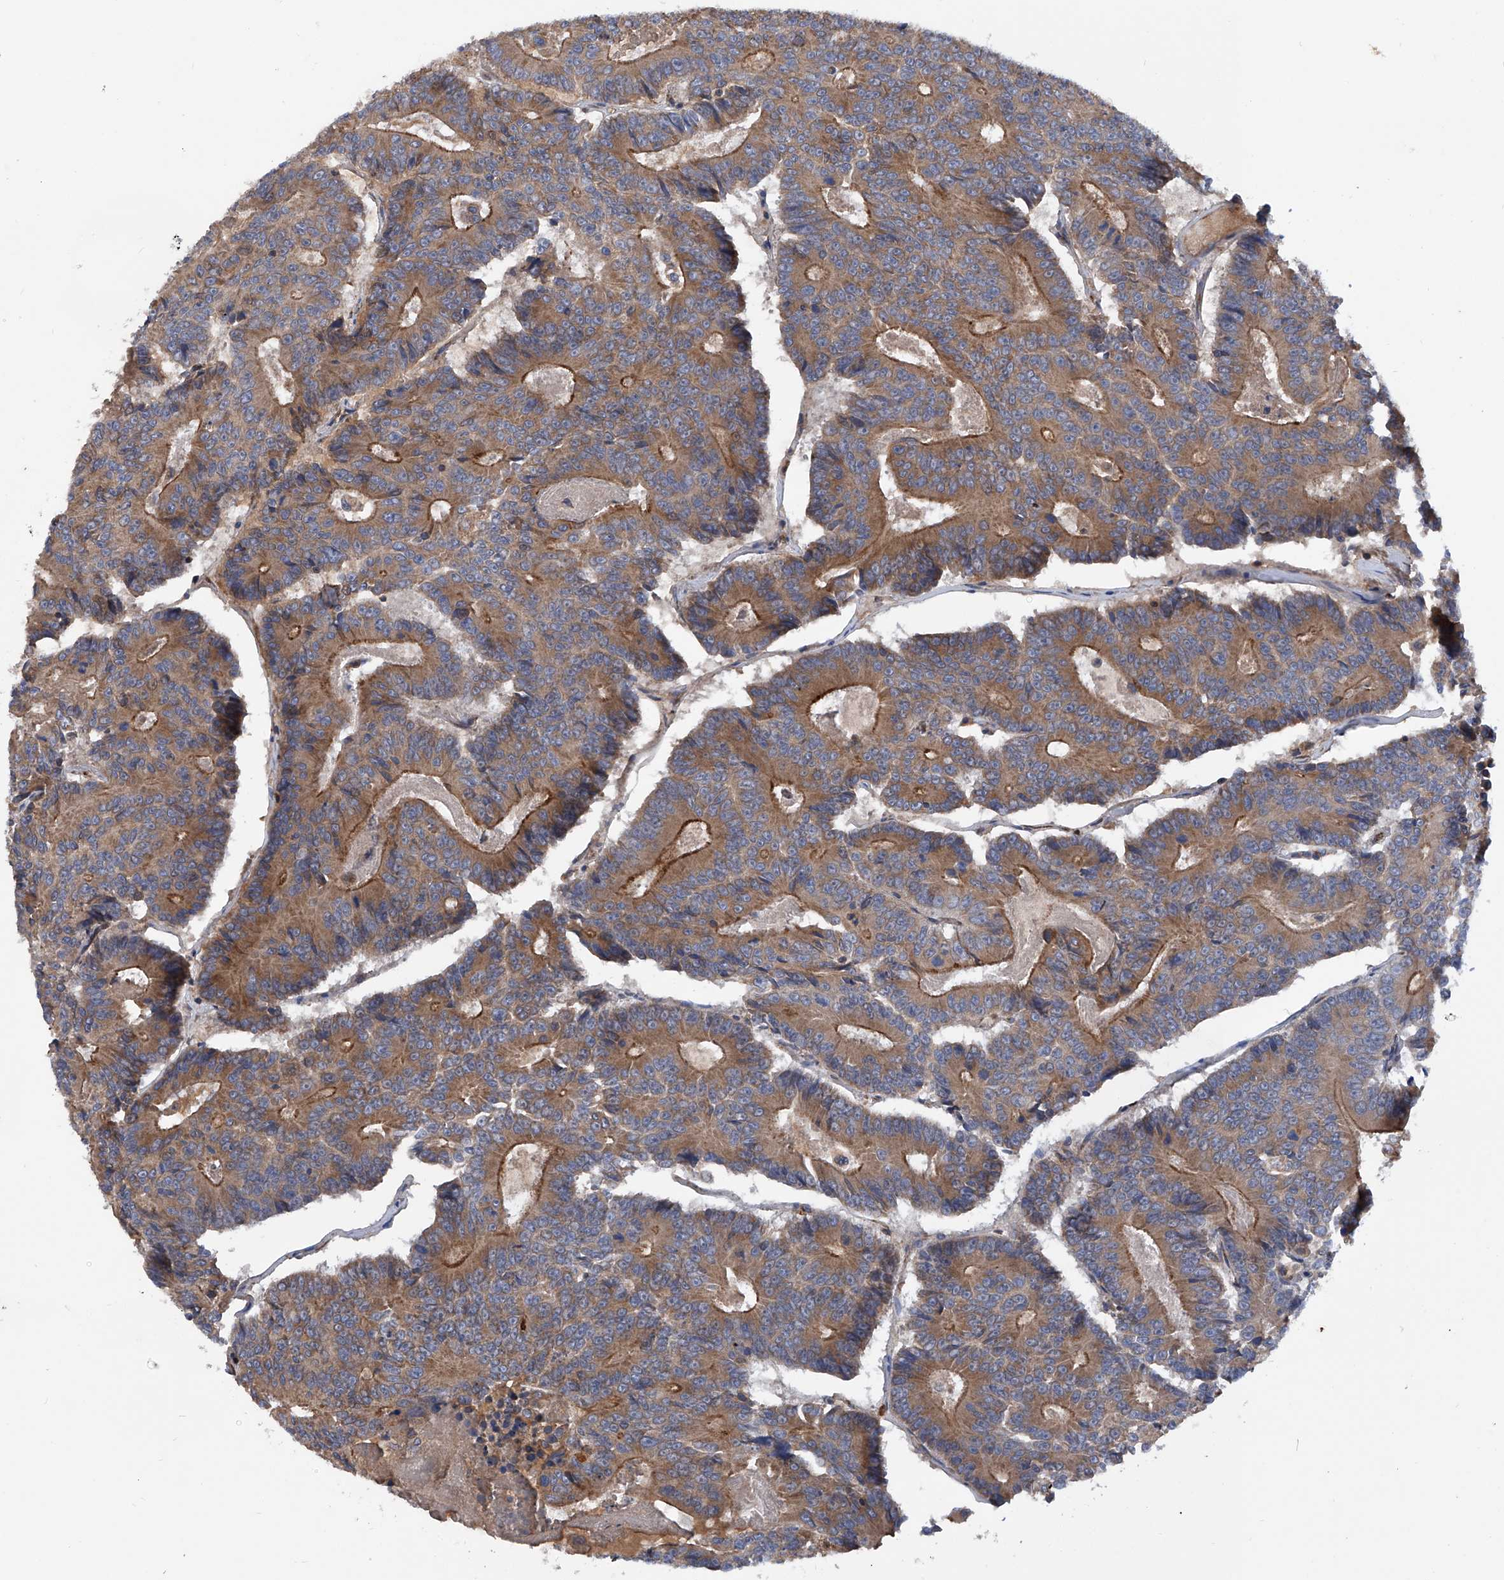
{"staining": {"intensity": "moderate", "quantity": ">75%", "location": "cytoplasmic/membranous"}, "tissue": "colorectal cancer", "cell_type": "Tumor cells", "image_type": "cancer", "snomed": [{"axis": "morphology", "description": "Adenocarcinoma, NOS"}, {"axis": "topography", "description": "Colon"}], "caption": "Protein expression analysis of human colorectal cancer reveals moderate cytoplasmic/membranous staining in about >75% of tumor cells.", "gene": "ASCC3", "patient": {"sex": "male", "age": 83}}